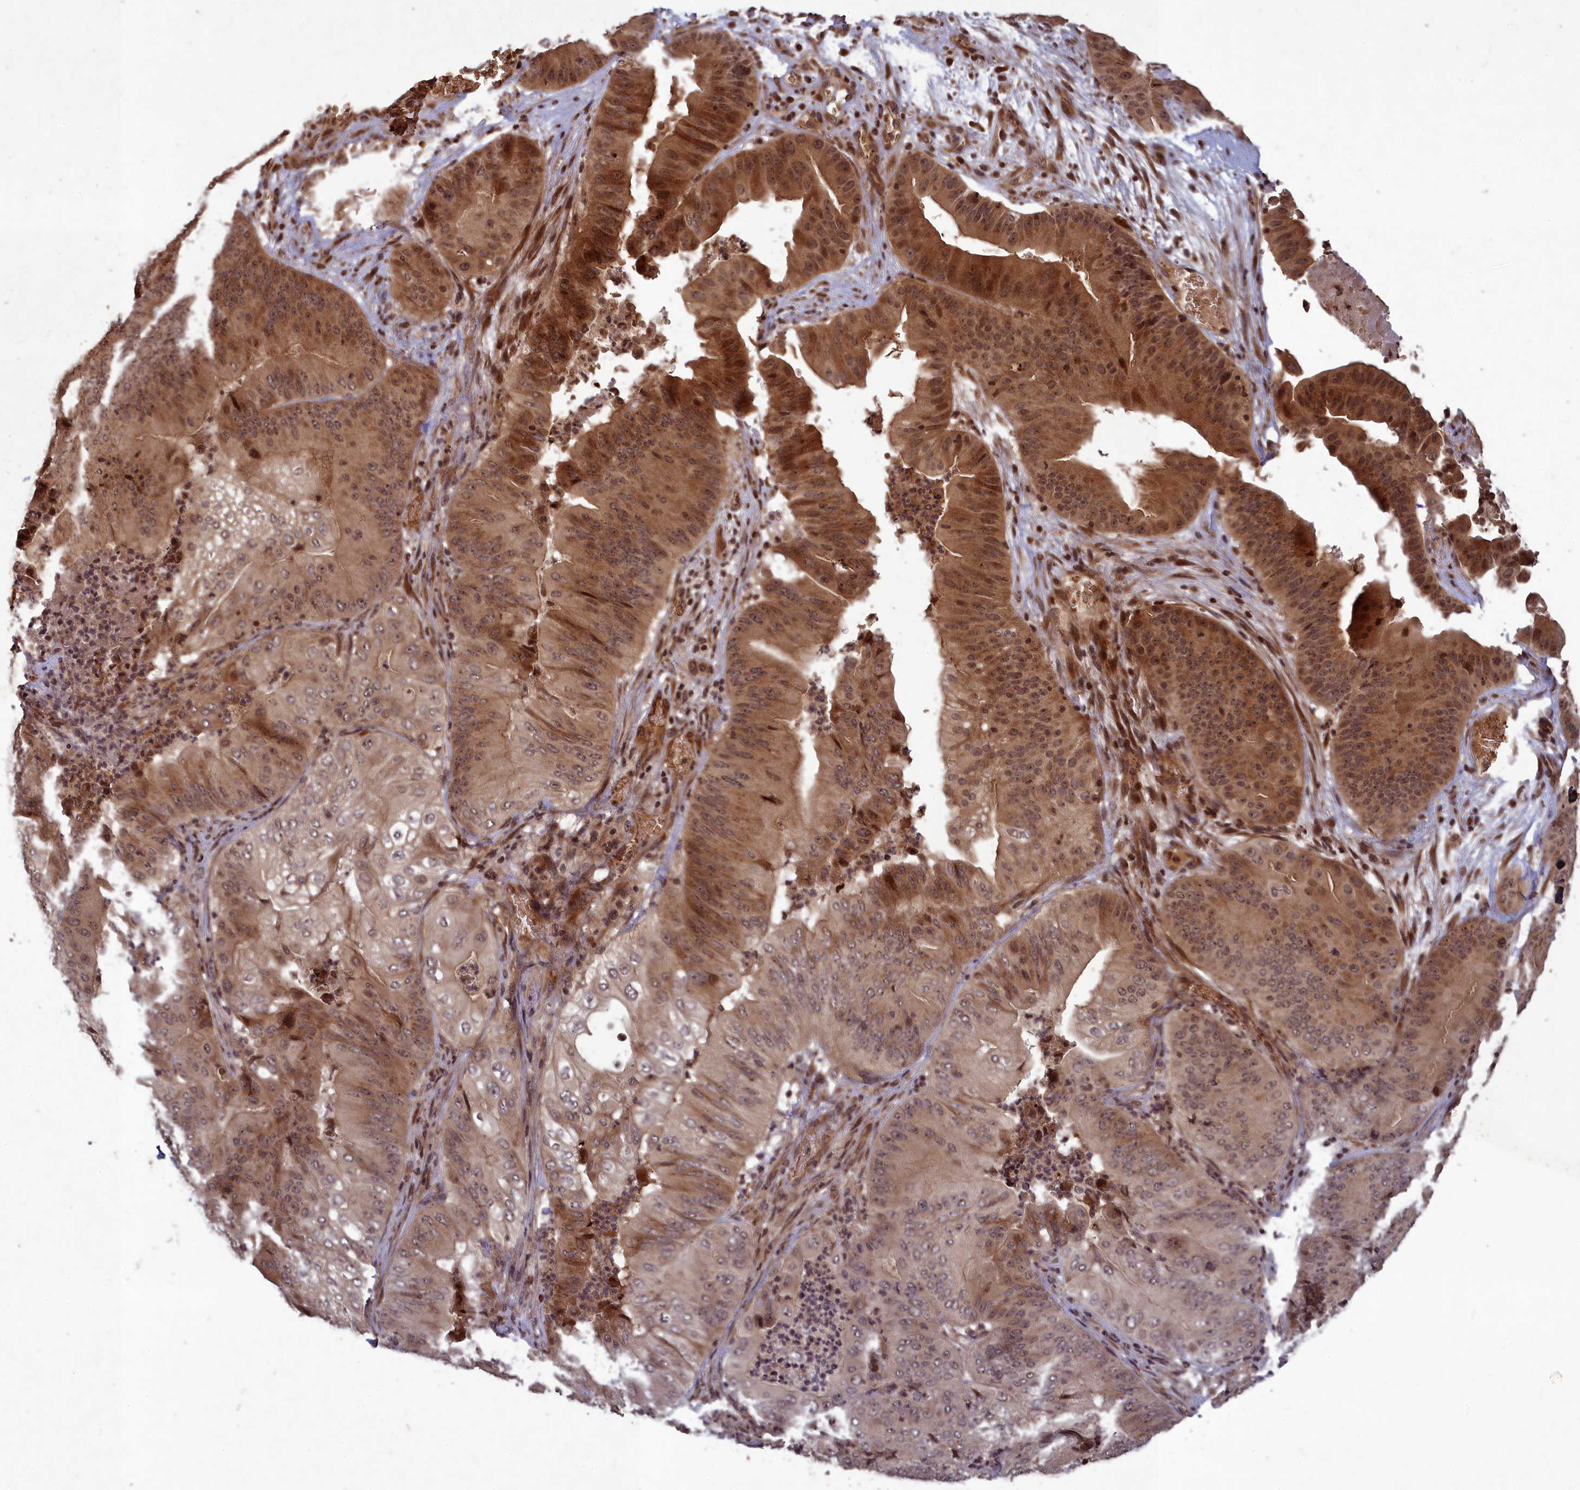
{"staining": {"intensity": "moderate", "quantity": ">75%", "location": "cytoplasmic/membranous,nuclear"}, "tissue": "pancreatic cancer", "cell_type": "Tumor cells", "image_type": "cancer", "snomed": [{"axis": "morphology", "description": "Adenocarcinoma, NOS"}, {"axis": "topography", "description": "Pancreas"}], "caption": "DAB immunohistochemical staining of human pancreatic adenocarcinoma shows moderate cytoplasmic/membranous and nuclear protein staining in approximately >75% of tumor cells. (DAB = brown stain, brightfield microscopy at high magnification).", "gene": "SRMS", "patient": {"sex": "female", "age": 77}}